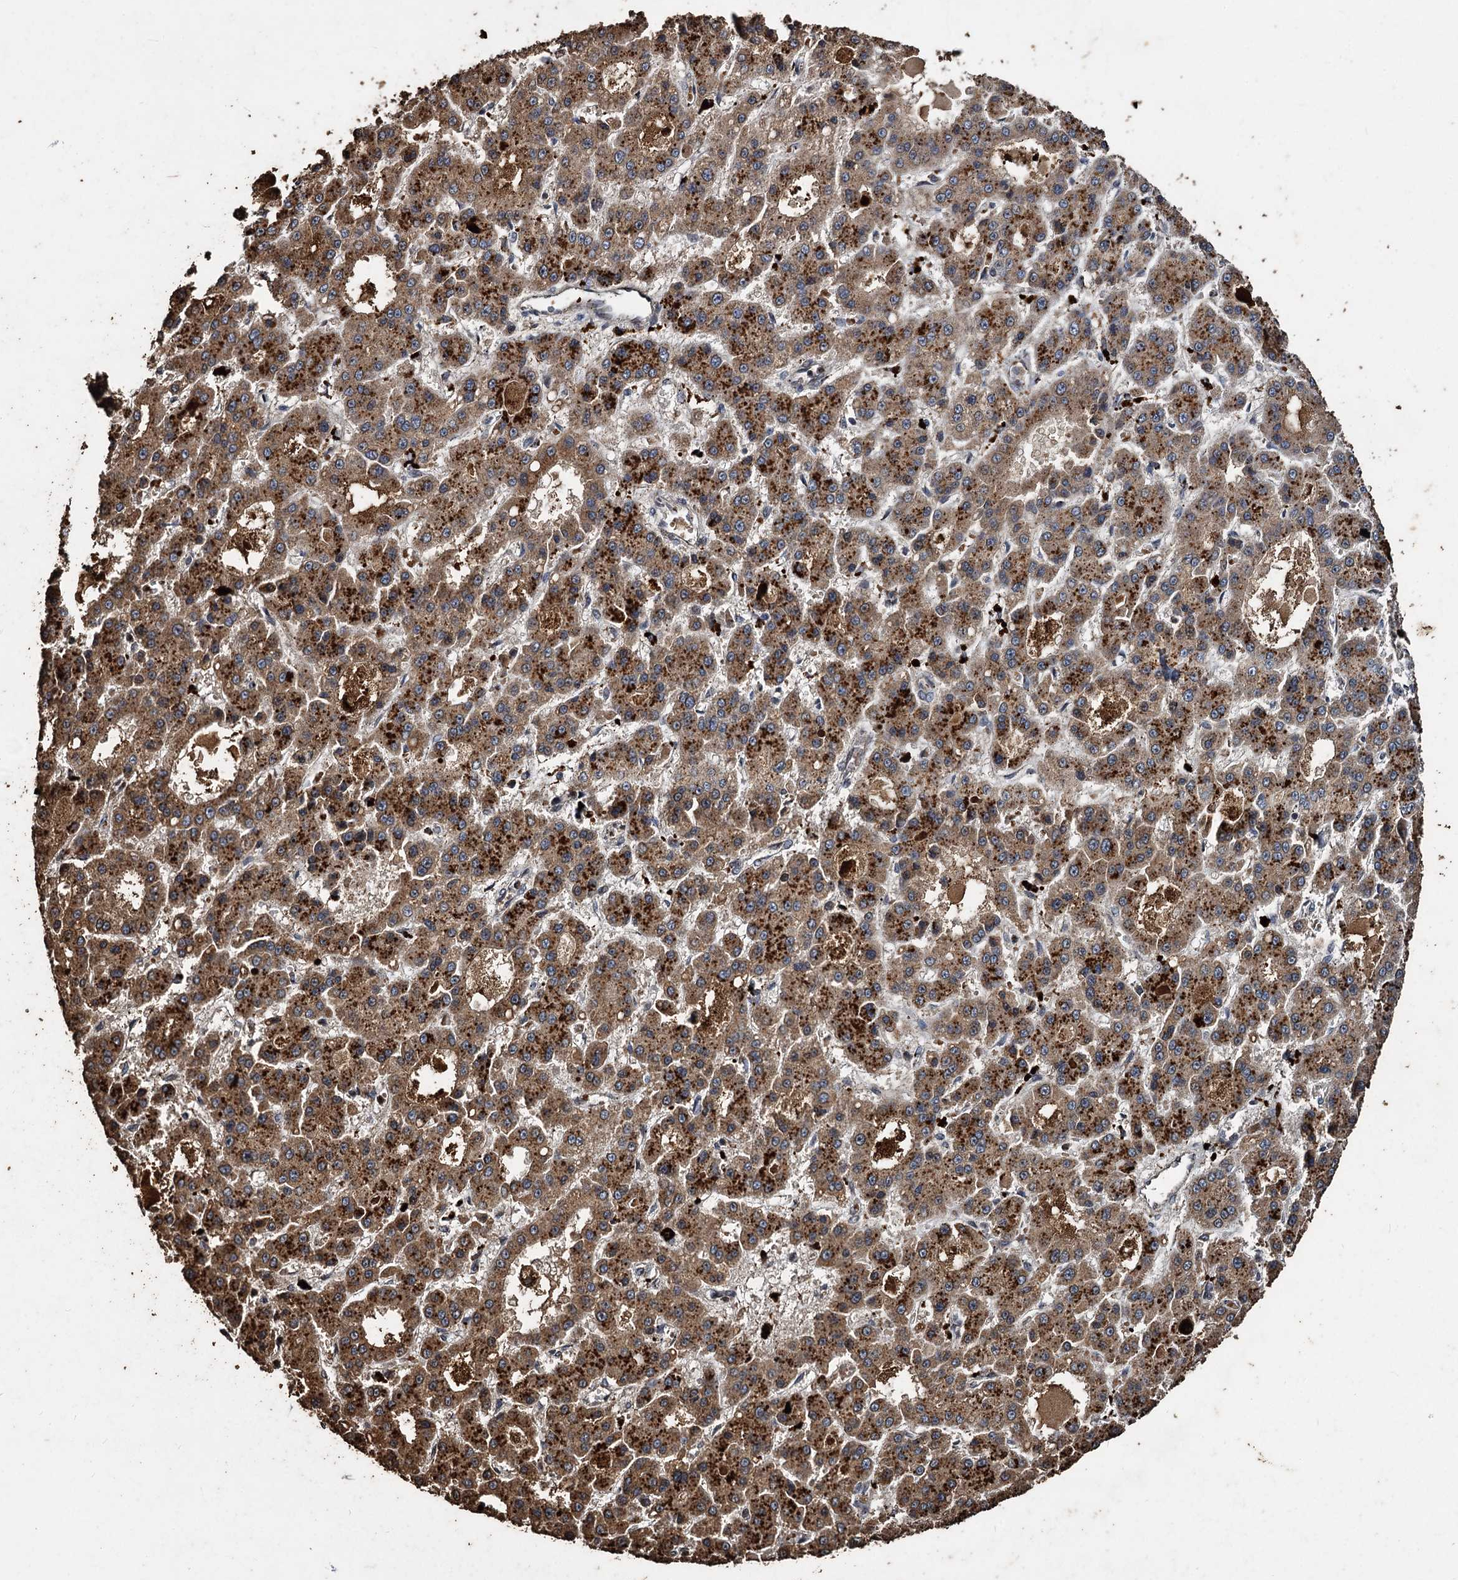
{"staining": {"intensity": "moderate", "quantity": ">75%", "location": "cytoplasmic/membranous"}, "tissue": "liver cancer", "cell_type": "Tumor cells", "image_type": "cancer", "snomed": [{"axis": "morphology", "description": "Carcinoma, Hepatocellular, NOS"}, {"axis": "topography", "description": "Liver"}], "caption": "Moderate cytoplasmic/membranous protein positivity is identified in approximately >75% of tumor cells in liver cancer.", "gene": "NOTCH2NLA", "patient": {"sex": "male", "age": 70}}